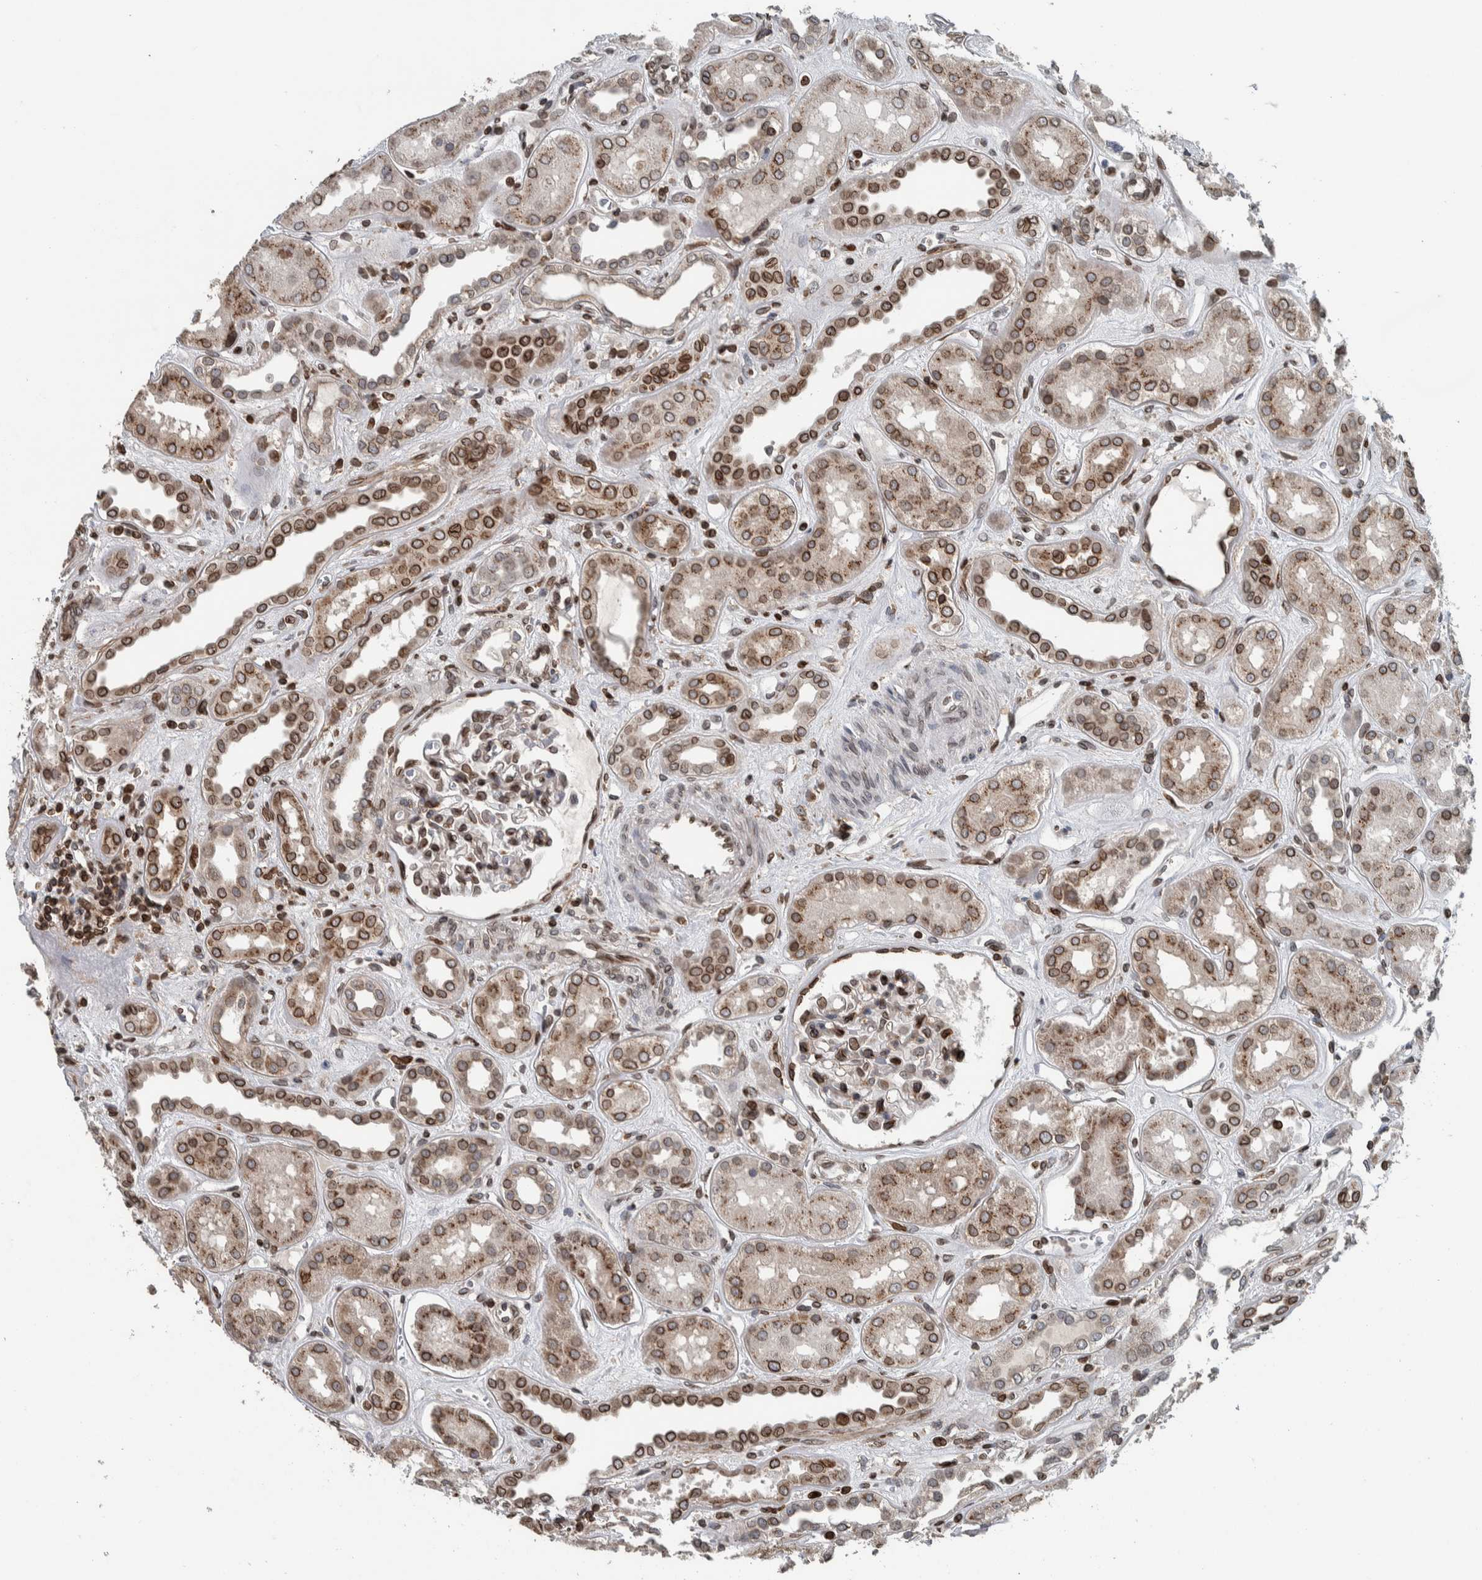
{"staining": {"intensity": "moderate", "quantity": "25%-75%", "location": "cytoplasmic/membranous,nuclear"}, "tissue": "kidney", "cell_type": "Cells in glomeruli", "image_type": "normal", "snomed": [{"axis": "morphology", "description": "Normal tissue, NOS"}, {"axis": "topography", "description": "Kidney"}], "caption": "Cells in glomeruli show medium levels of moderate cytoplasmic/membranous,nuclear expression in approximately 25%-75% of cells in unremarkable human kidney.", "gene": "FAM135B", "patient": {"sex": "male", "age": 59}}